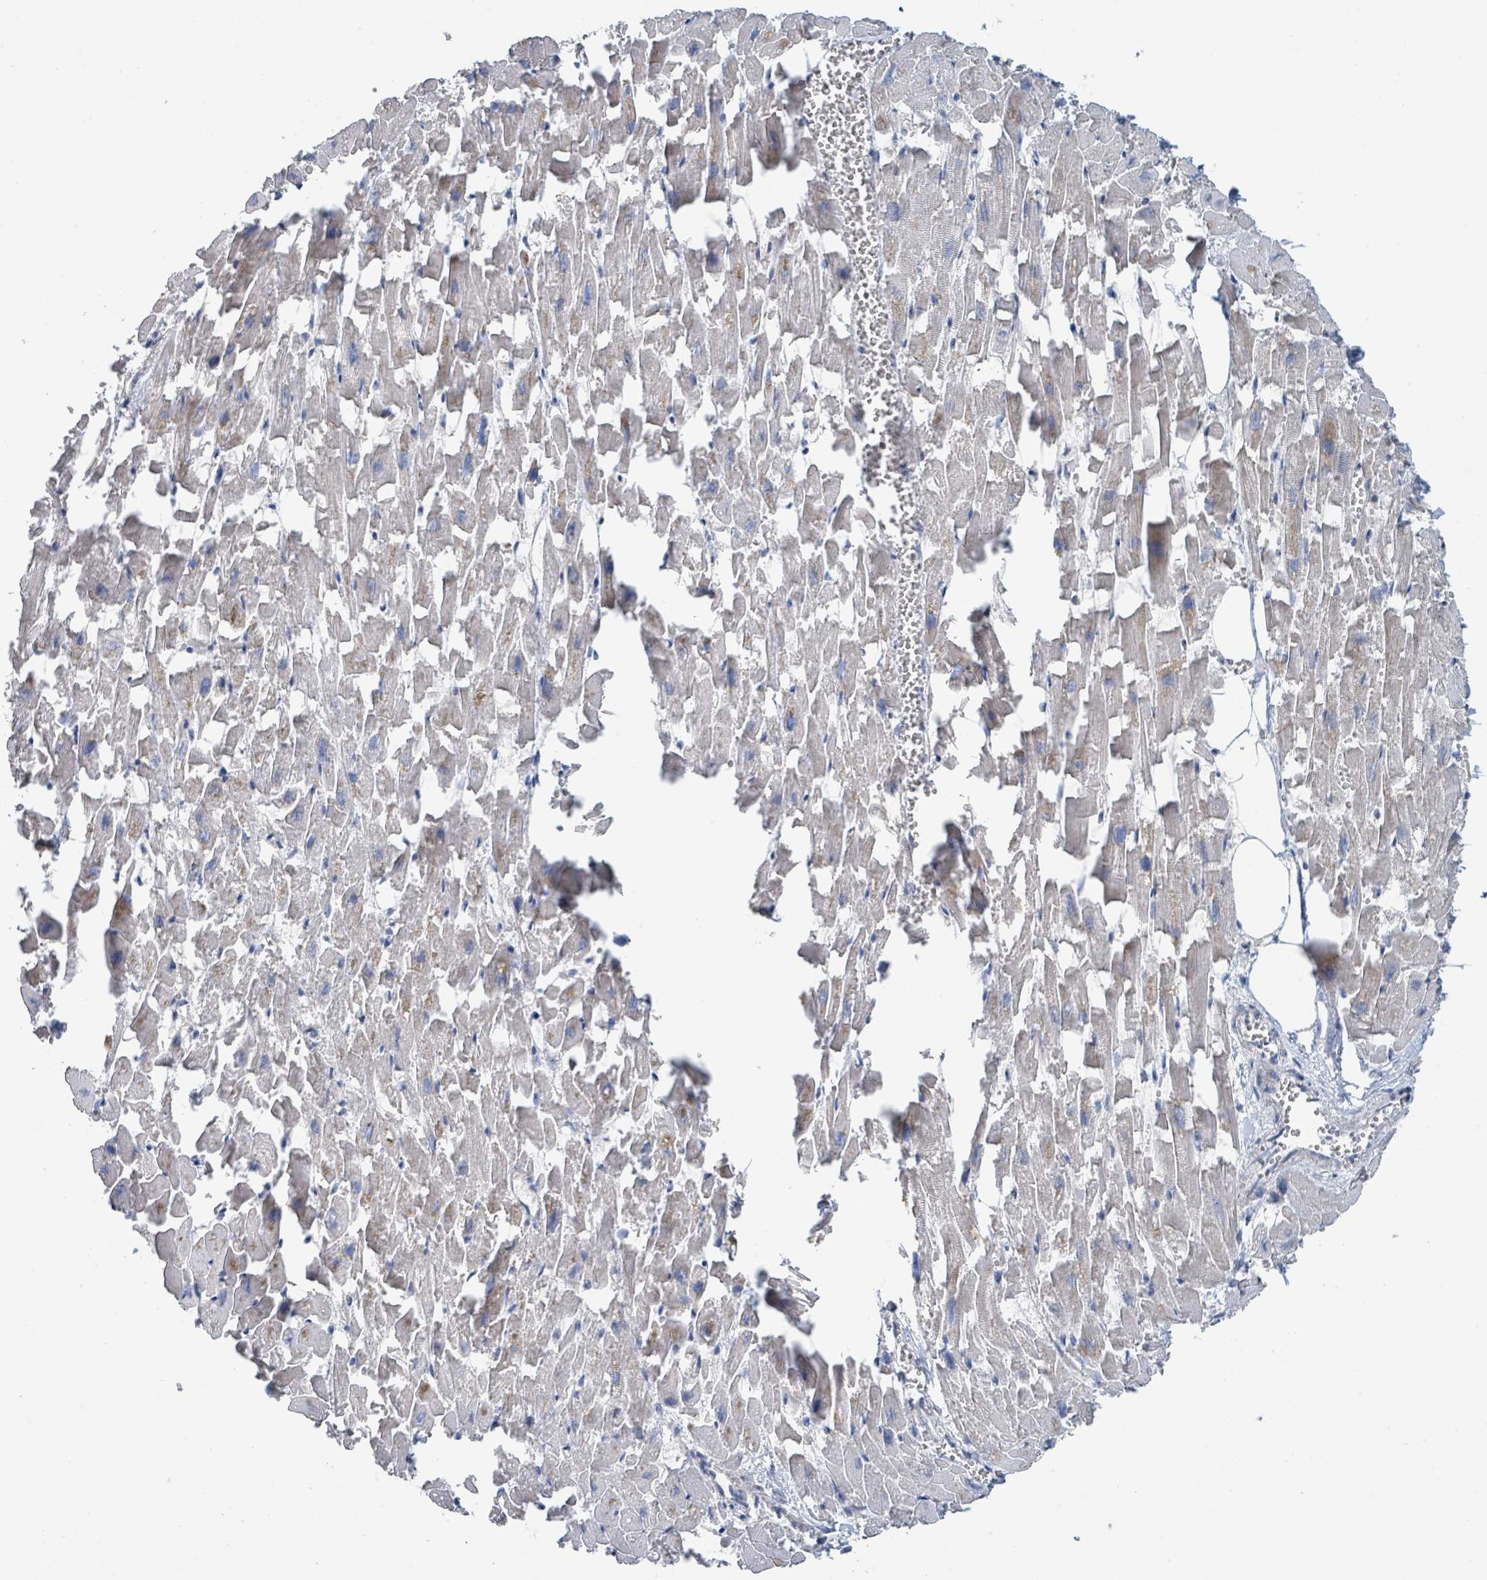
{"staining": {"intensity": "moderate", "quantity": "25%-75%", "location": "cytoplasmic/membranous"}, "tissue": "heart muscle", "cell_type": "Cardiomyocytes", "image_type": "normal", "snomed": [{"axis": "morphology", "description": "Normal tissue, NOS"}, {"axis": "topography", "description": "Heart"}], "caption": "IHC of unremarkable human heart muscle displays medium levels of moderate cytoplasmic/membranous staining in about 25%-75% of cardiomyocytes. (brown staining indicates protein expression, while blue staining denotes nuclei).", "gene": "ANKRD55", "patient": {"sex": "female", "age": 64}}